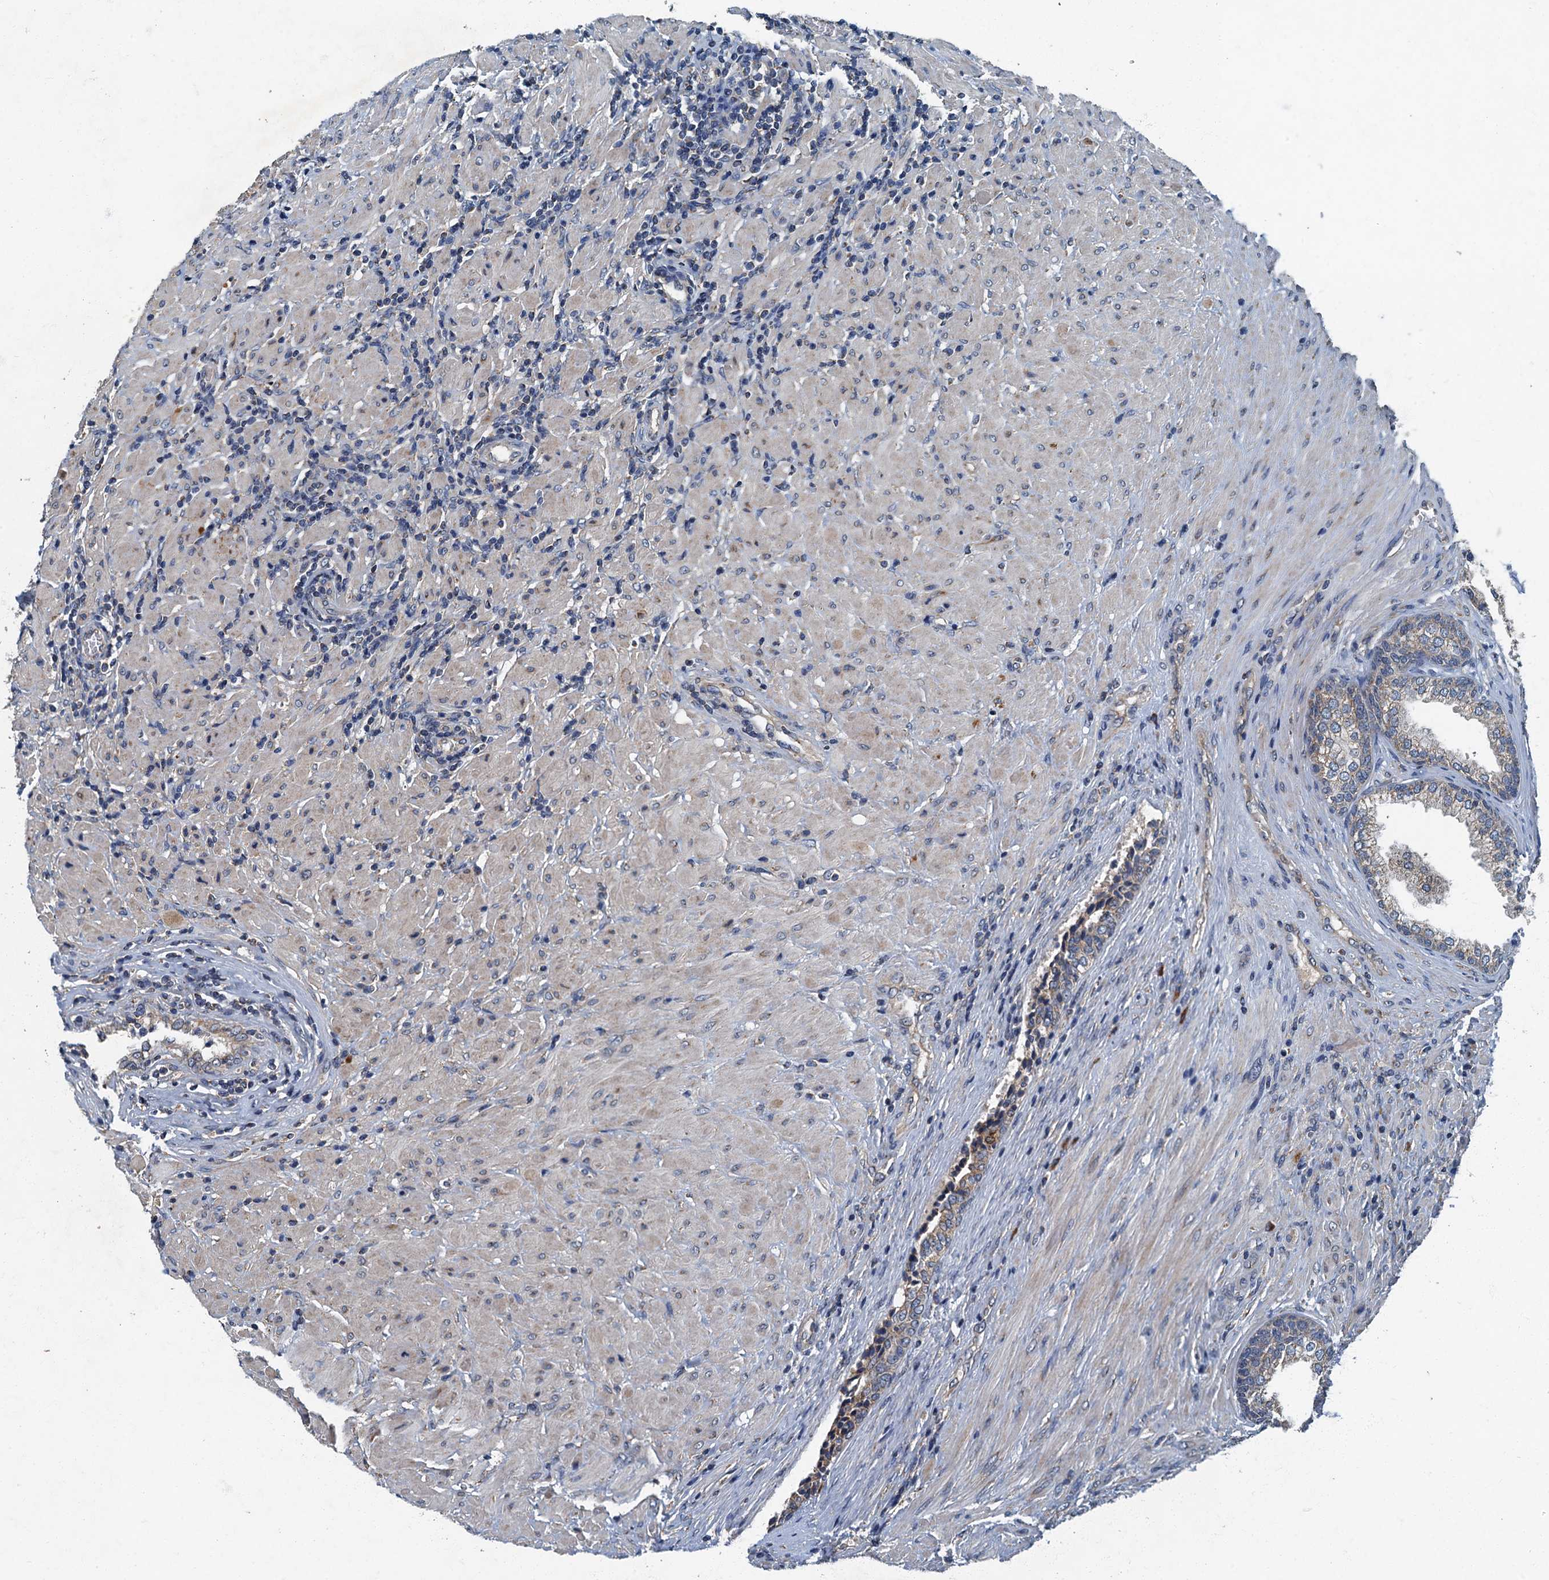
{"staining": {"intensity": "moderate", "quantity": "<25%", "location": "cytoplasmic/membranous"}, "tissue": "prostate", "cell_type": "Glandular cells", "image_type": "normal", "snomed": [{"axis": "morphology", "description": "Normal tissue, NOS"}, {"axis": "topography", "description": "Prostate"}], "caption": "The photomicrograph shows immunohistochemical staining of unremarkable prostate. There is moderate cytoplasmic/membranous expression is seen in about <25% of glandular cells. The staining is performed using DAB brown chromogen to label protein expression. The nuclei are counter-stained blue using hematoxylin.", "gene": "DDX49", "patient": {"sex": "male", "age": 76}}